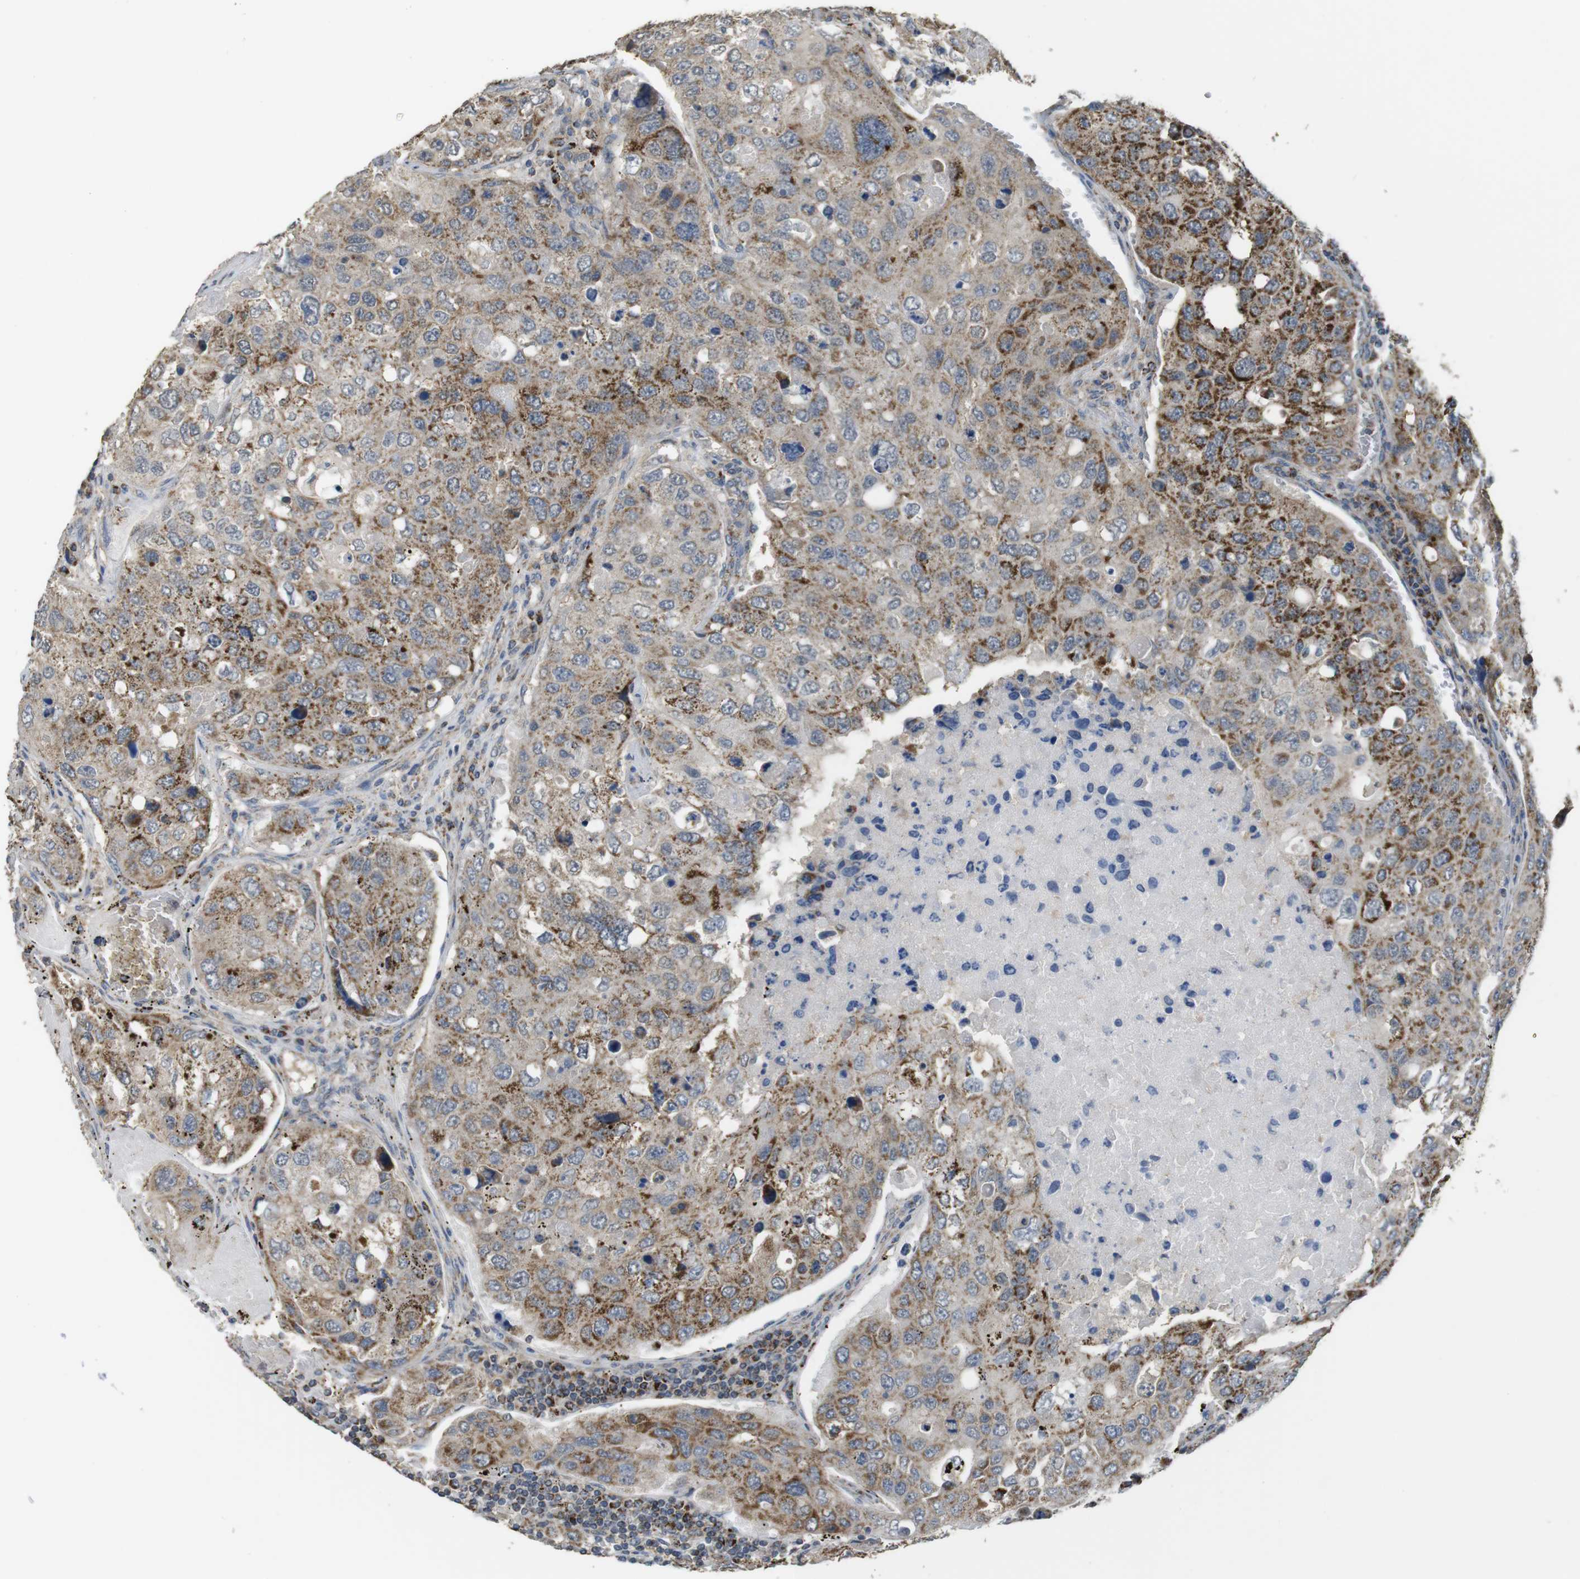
{"staining": {"intensity": "moderate", "quantity": ">75%", "location": "cytoplasmic/membranous"}, "tissue": "urothelial cancer", "cell_type": "Tumor cells", "image_type": "cancer", "snomed": [{"axis": "morphology", "description": "Urothelial carcinoma, High grade"}, {"axis": "topography", "description": "Lymph node"}, {"axis": "topography", "description": "Urinary bladder"}], "caption": "High-grade urothelial carcinoma was stained to show a protein in brown. There is medium levels of moderate cytoplasmic/membranous staining in about >75% of tumor cells. Using DAB (brown) and hematoxylin (blue) stains, captured at high magnification using brightfield microscopy.", "gene": "CALHM2", "patient": {"sex": "male", "age": 51}}